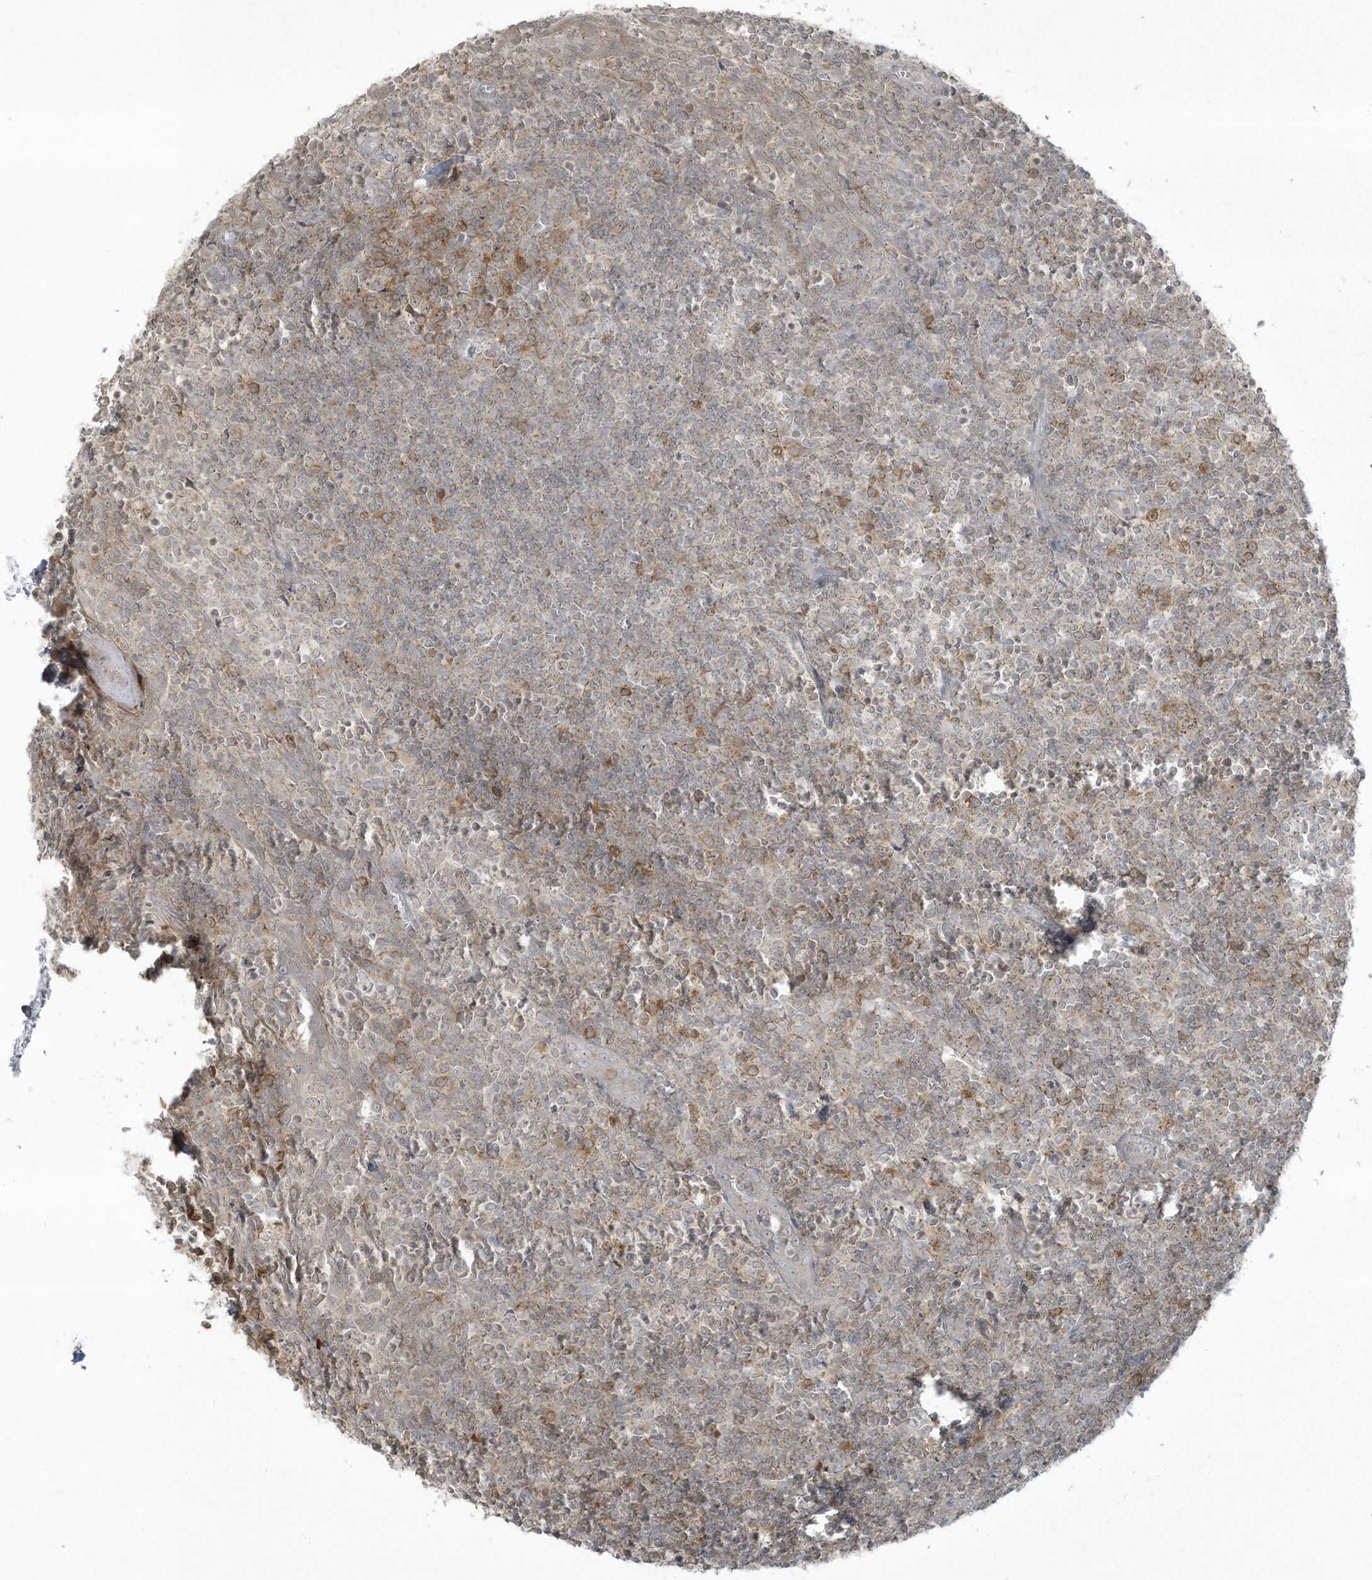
{"staining": {"intensity": "moderate", "quantity": "<25%", "location": "cytoplasmic/membranous"}, "tissue": "tonsil", "cell_type": "Germinal center cells", "image_type": "normal", "snomed": [{"axis": "morphology", "description": "Normal tissue, NOS"}, {"axis": "topography", "description": "Tonsil"}], "caption": "IHC image of benign human tonsil stained for a protein (brown), which shows low levels of moderate cytoplasmic/membranous positivity in approximately <25% of germinal center cells.", "gene": "ZNF263", "patient": {"sex": "female", "age": 19}}